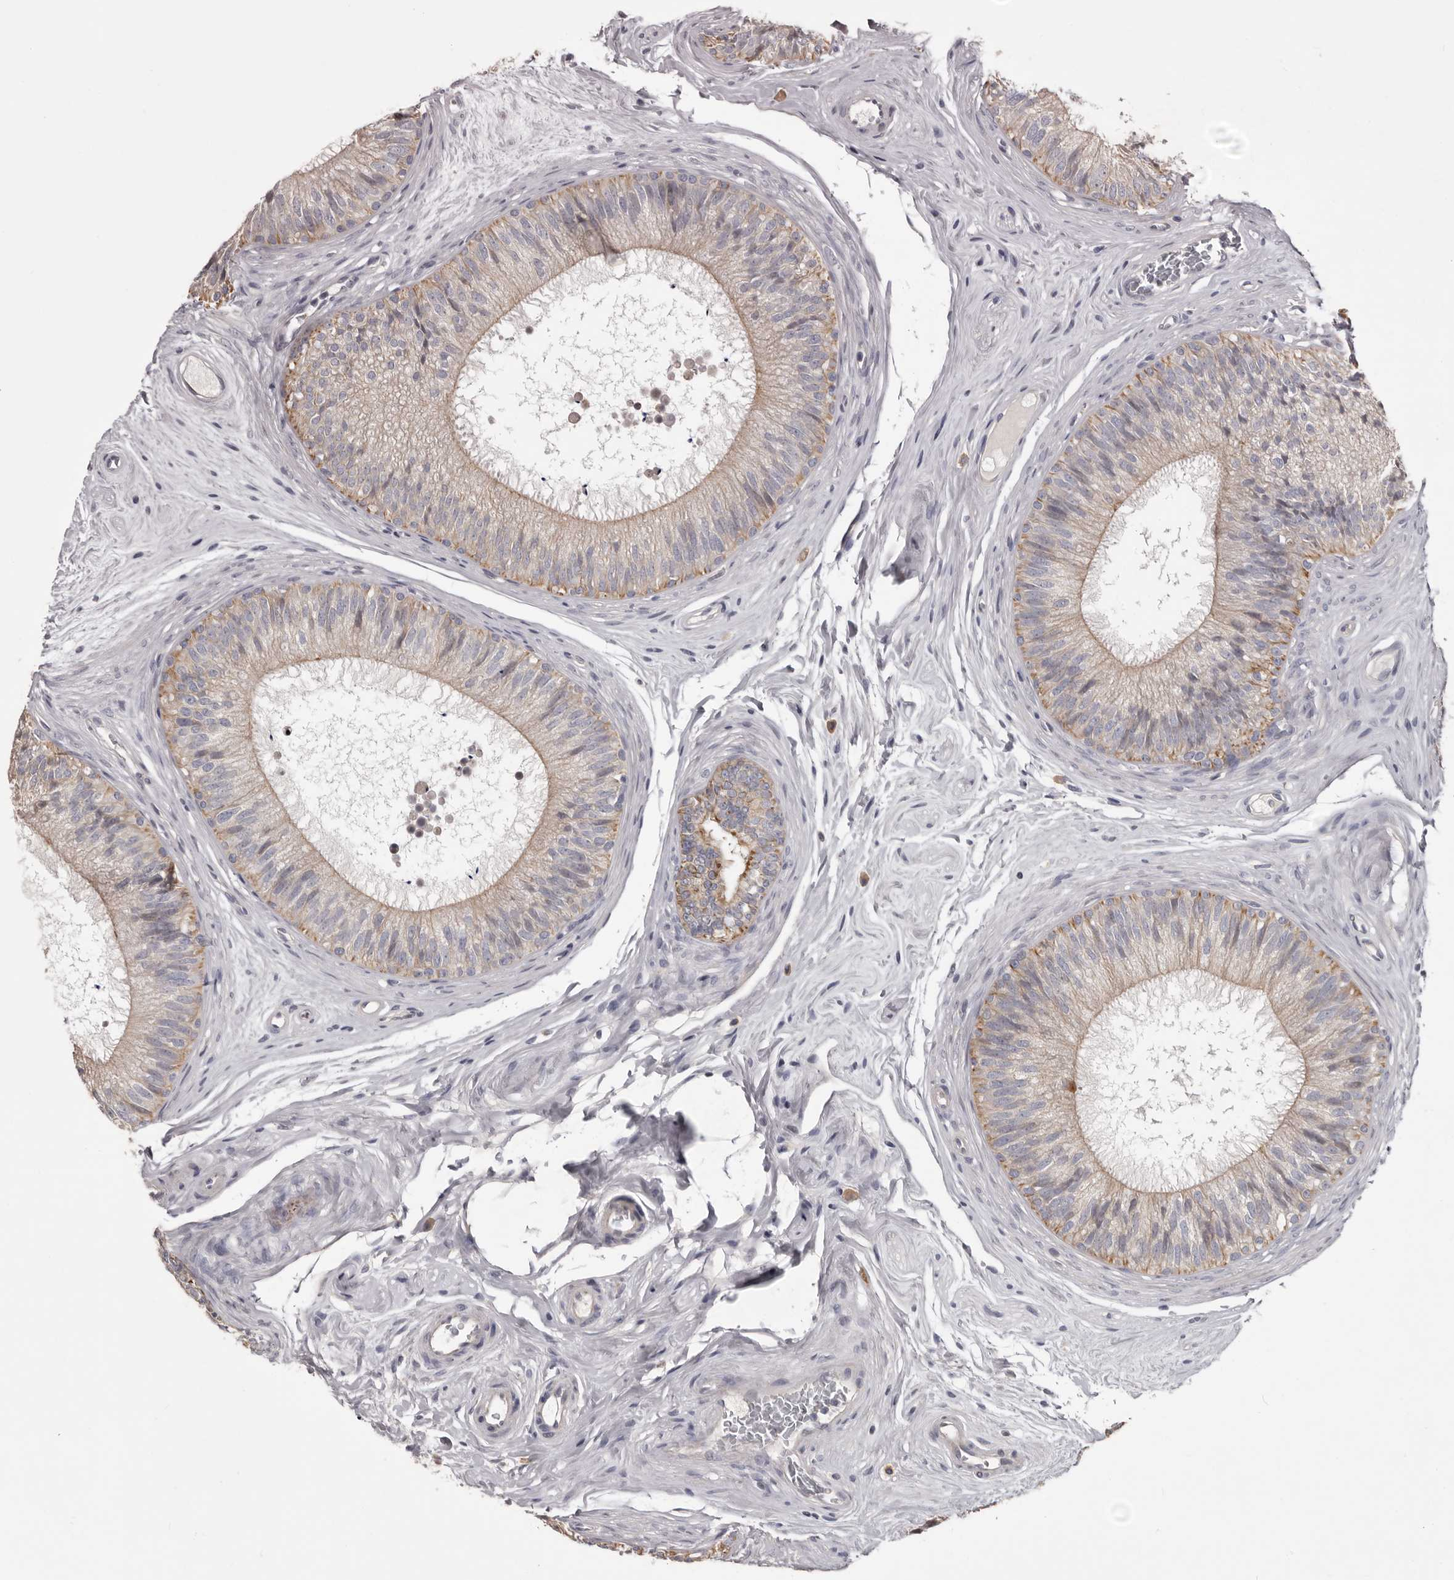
{"staining": {"intensity": "moderate", "quantity": "25%-75%", "location": "cytoplasmic/membranous"}, "tissue": "epididymis", "cell_type": "Glandular cells", "image_type": "normal", "snomed": [{"axis": "morphology", "description": "Normal tissue, NOS"}, {"axis": "topography", "description": "Epididymis"}], "caption": "The histopathology image shows staining of unremarkable epididymis, revealing moderate cytoplasmic/membranous protein positivity (brown color) within glandular cells. Nuclei are stained in blue.", "gene": "LPAR6", "patient": {"sex": "male", "age": 29}}